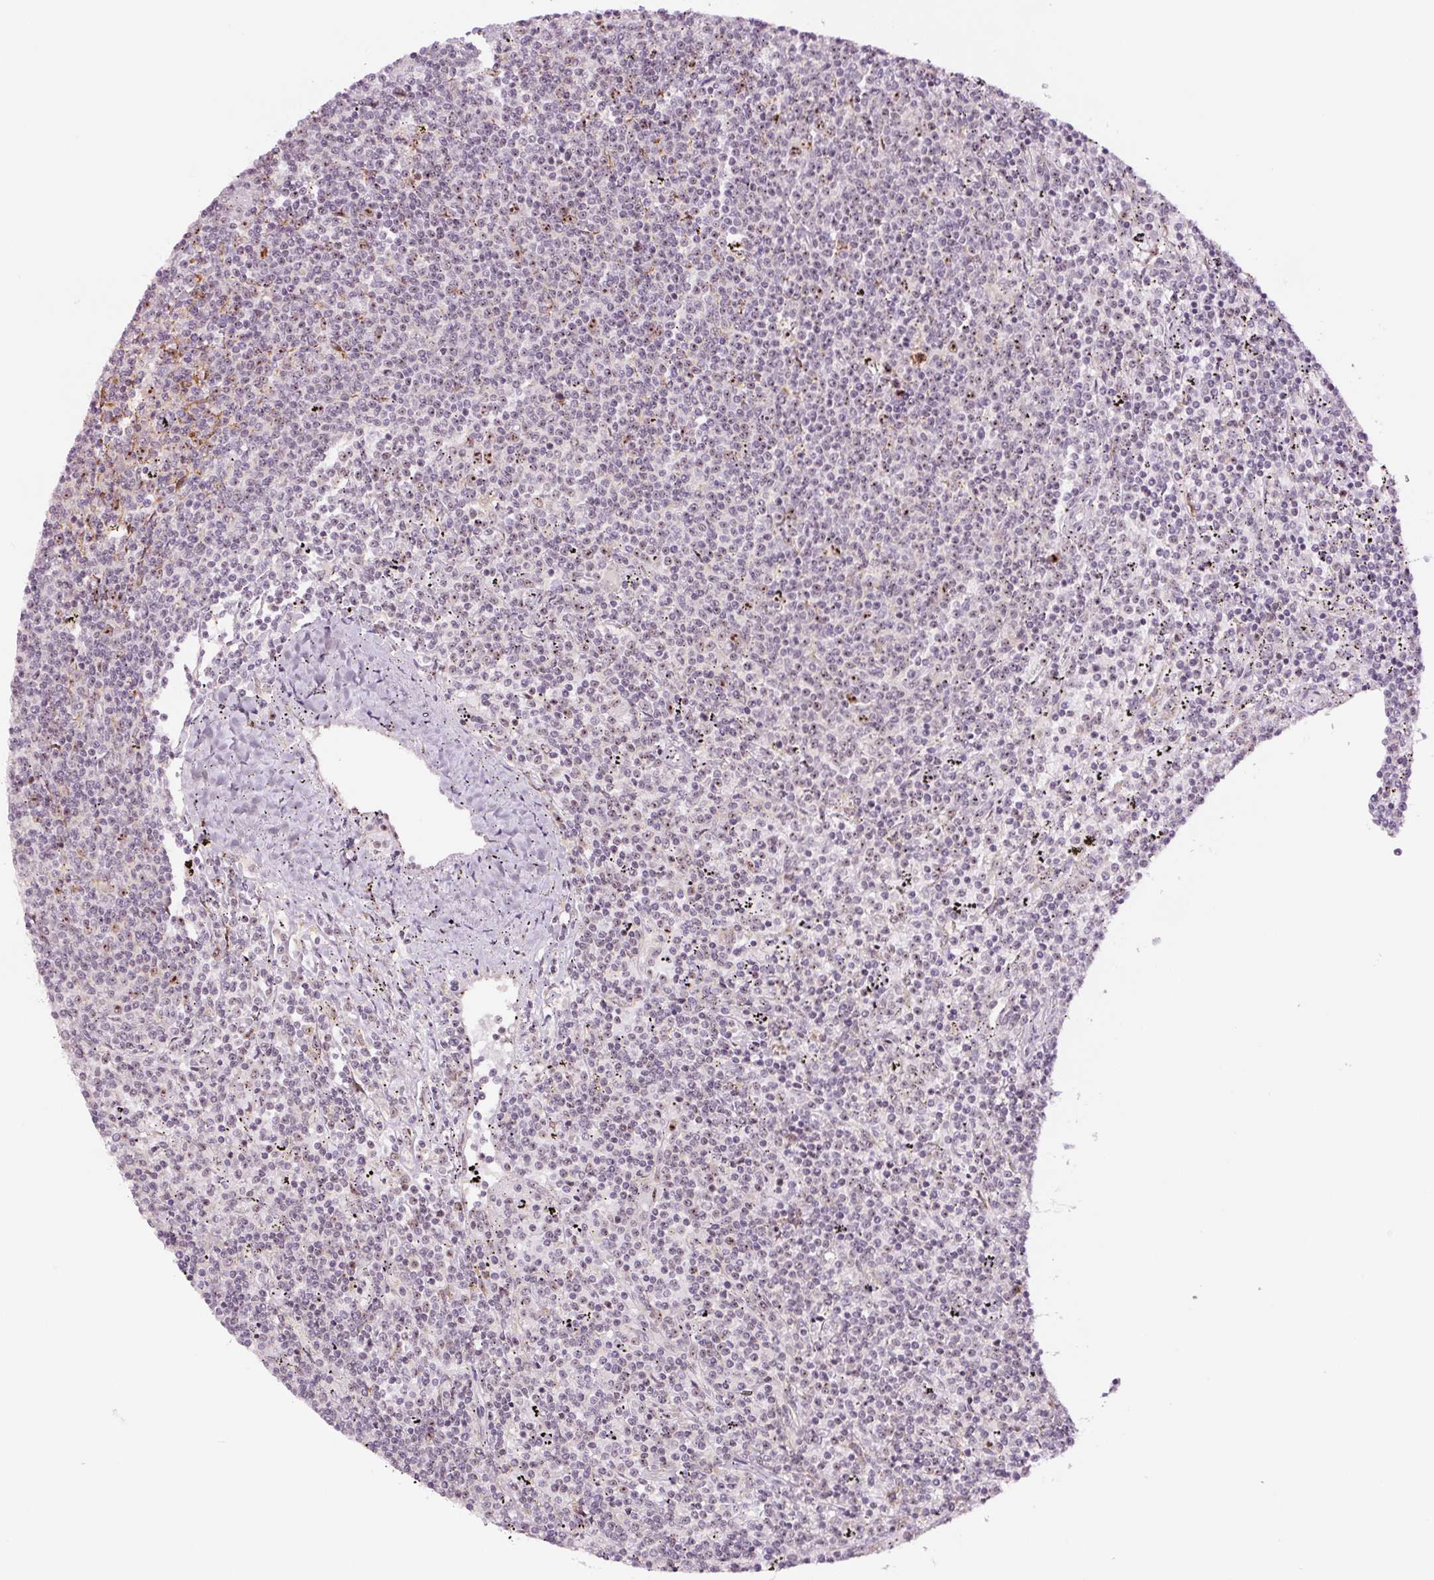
{"staining": {"intensity": "negative", "quantity": "none", "location": "none"}, "tissue": "lymphoma", "cell_type": "Tumor cells", "image_type": "cancer", "snomed": [{"axis": "morphology", "description": "Malignant lymphoma, non-Hodgkin's type, Low grade"}, {"axis": "topography", "description": "Spleen"}], "caption": "A histopathology image of lymphoma stained for a protein exhibits no brown staining in tumor cells.", "gene": "GNL3", "patient": {"sex": "female", "age": 50}}